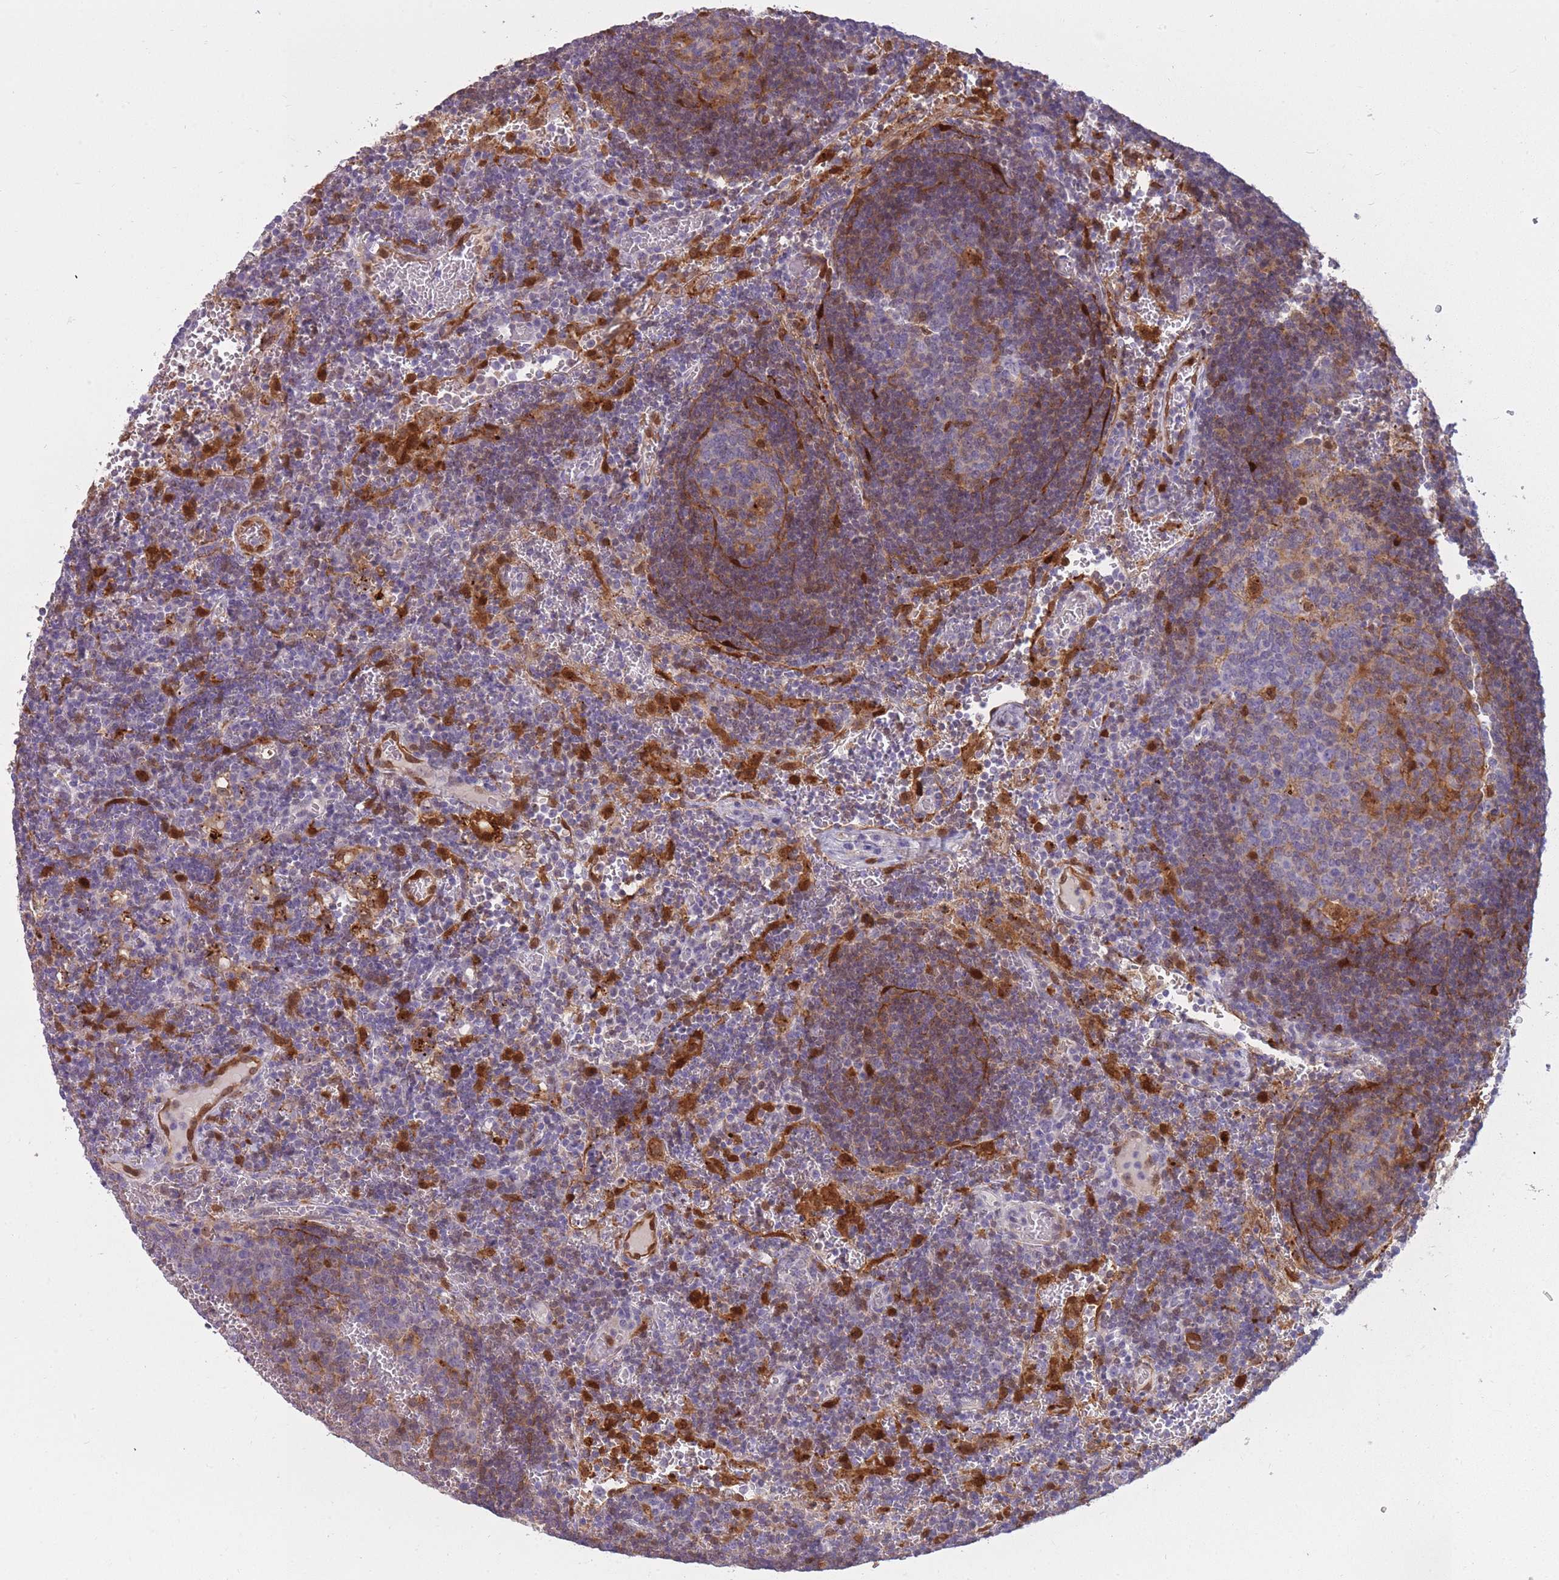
{"staining": {"intensity": "moderate", "quantity": "<25%", "location": "cytoplasmic/membranous,nuclear"}, "tissue": "lymph node", "cell_type": "Germinal center cells", "image_type": "normal", "snomed": [{"axis": "morphology", "description": "Normal tissue, NOS"}, {"axis": "topography", "description": "Lymph node"}], "caption": "A micrograph of lymph node stained for a protein reveals moderate cytoplasmic/membranous,nuclear brown staining in germinal center cells. (DAB = brown stain, brightfield microscopy at high magnification).", "gene": "LGALS9B", "patient": {"sex": "female", "age": 73}}